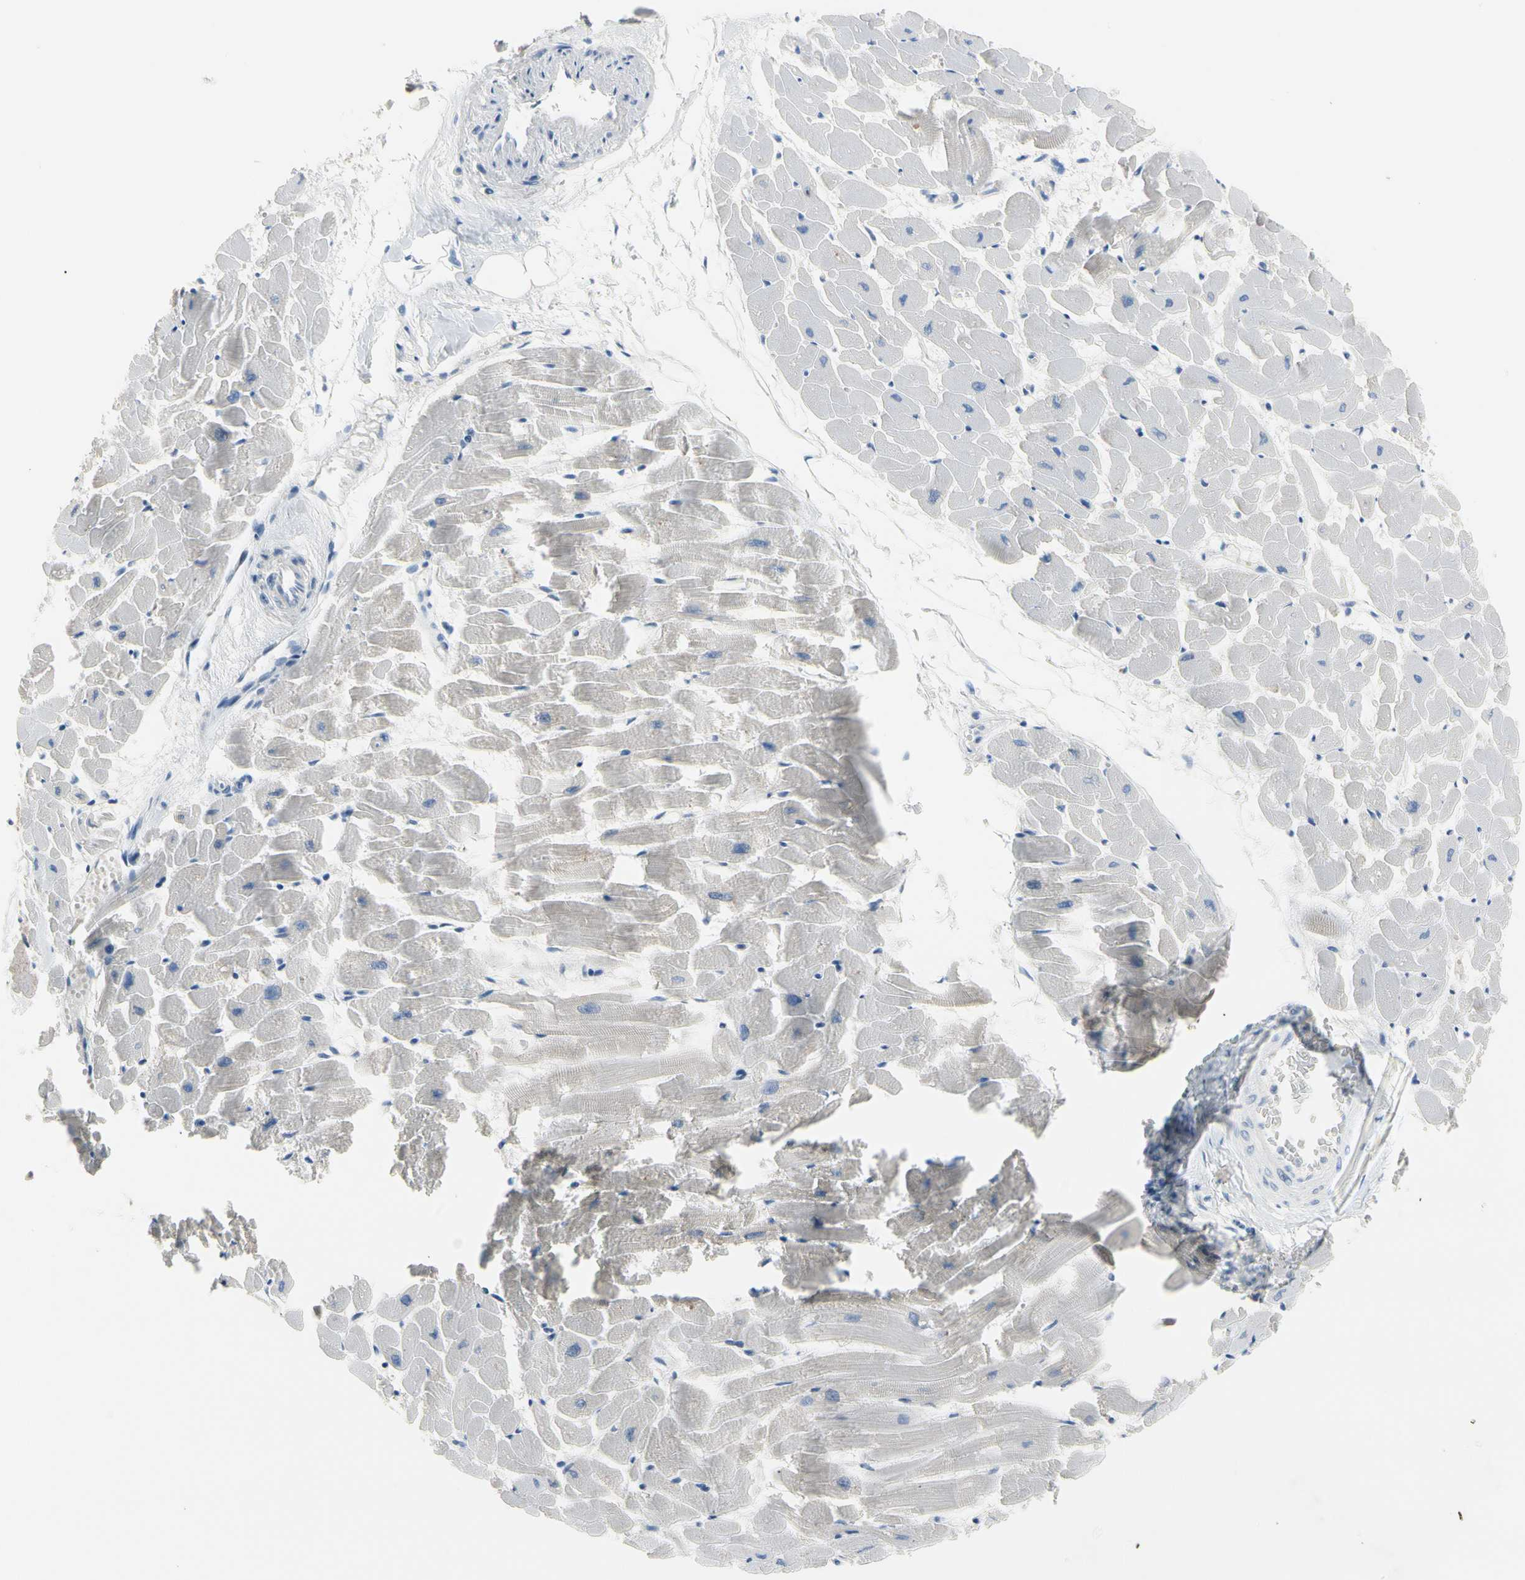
{"staining": {"intensity": "negative", "quantity": "none", "location": "none"}, "tissue": "heart muscle", "cell_type": "Cardiomyocytes", "image_type": "normal", "snomed": [{"axis": "morphology", "description": "Normal tissue, NOS"}, {"axis": "topography", "description": "Heart"}], "caption": "IHC image of benign human heart muscle stained for a protein (brown), which displays no expression in cardiomyocytes. Brightfield microscopy of immunohistochemistry (IHC) stained with DAB (brown) and hematoxylin (blue), captured at high magnification.", "gene": "MARK1", "patient": {"sex": "female", "age": 19}}